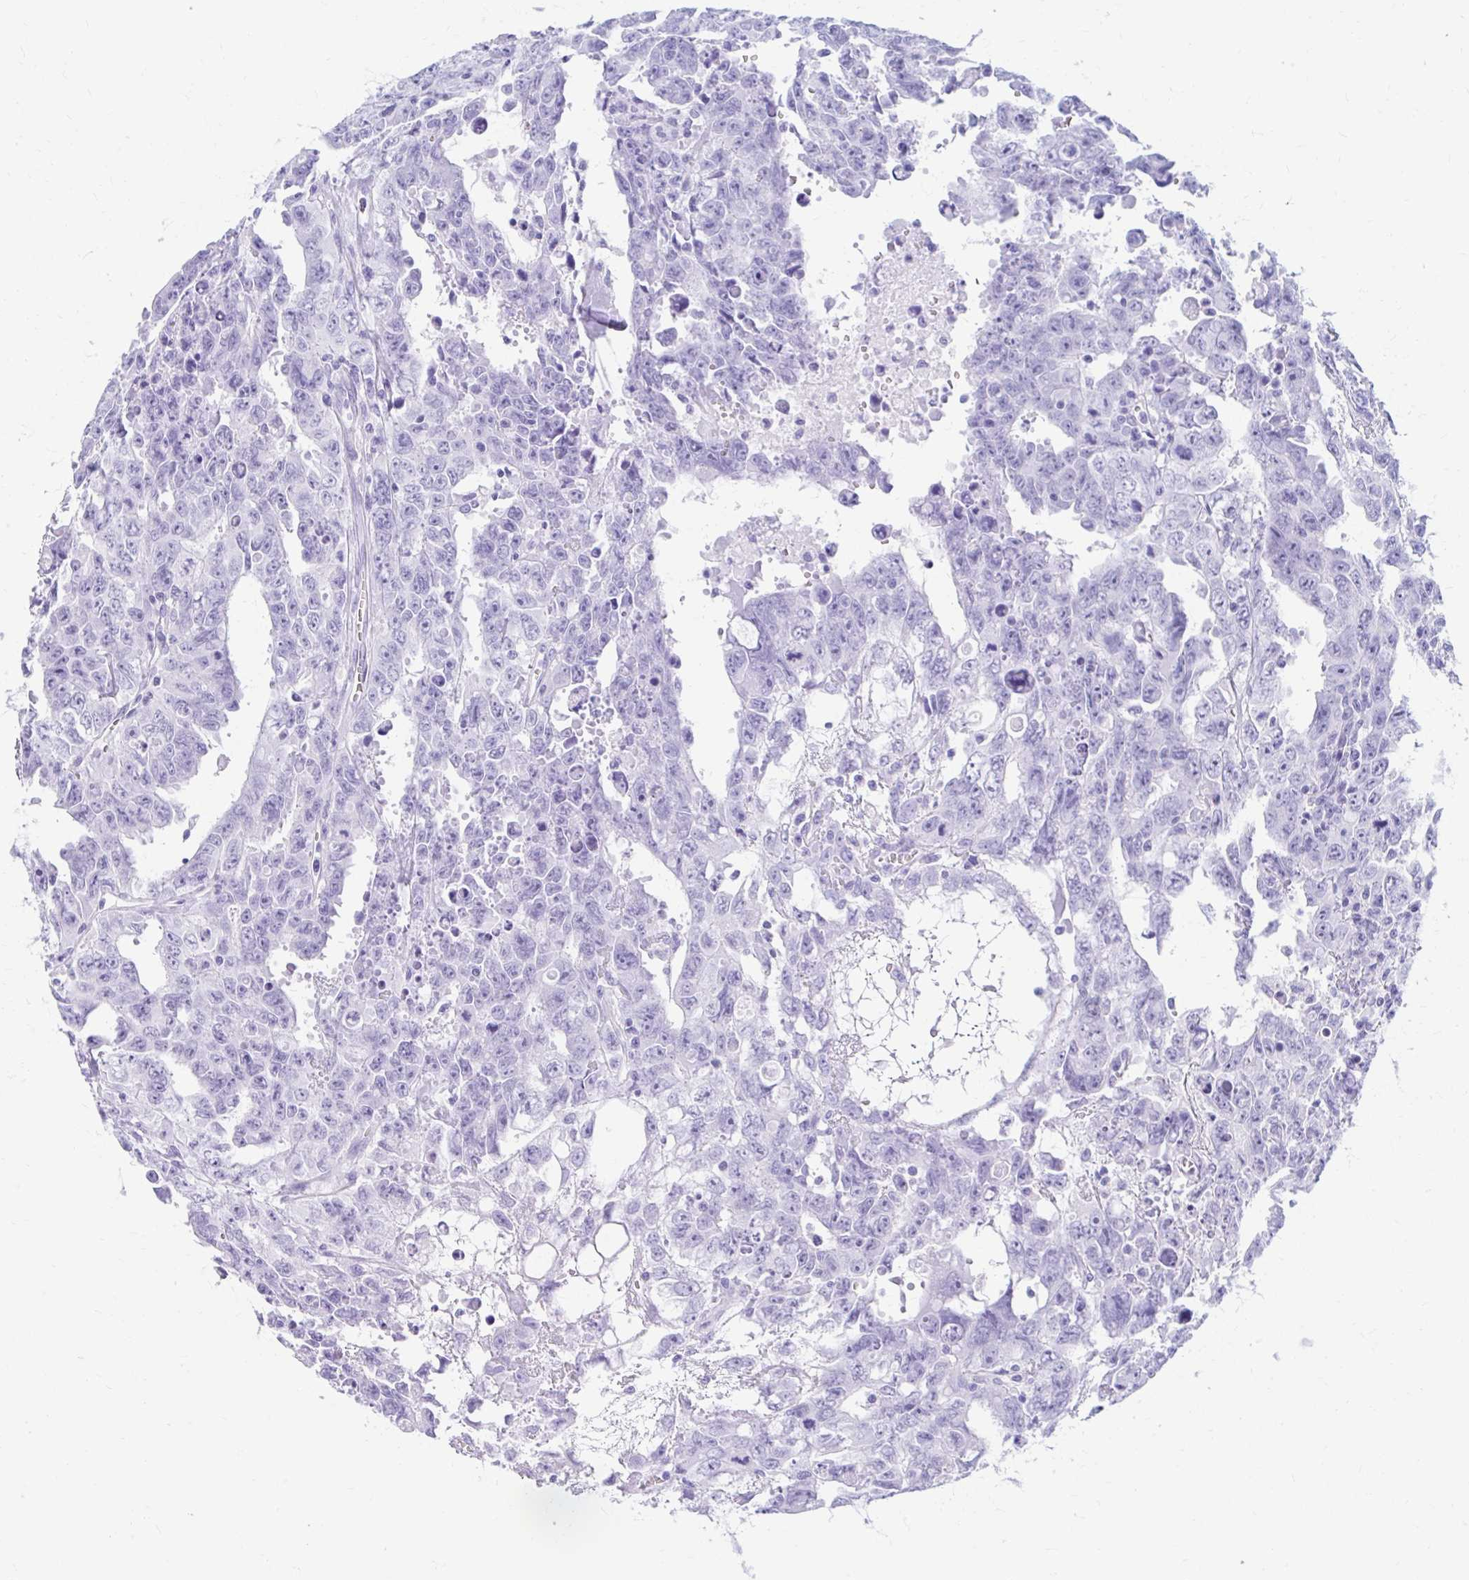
{"staining": {"intensity": "negative", "quantity": "none", "location": "none"}, "tissue": "testis cancer", "cell_type": "Tumor cells", "image_type": "cancer", "snomed": [{"axis": "morphology", "description": "Carcinoma, Embryonal, NOS"}, {"axis": "topography", "description": "Testis"}], "caption": "Immunohistochemical staining of human testis cancer reveals no significant expression in tumor cells.", "gene": "NSG2", "patient": {"sex": "male", "age": 24}}